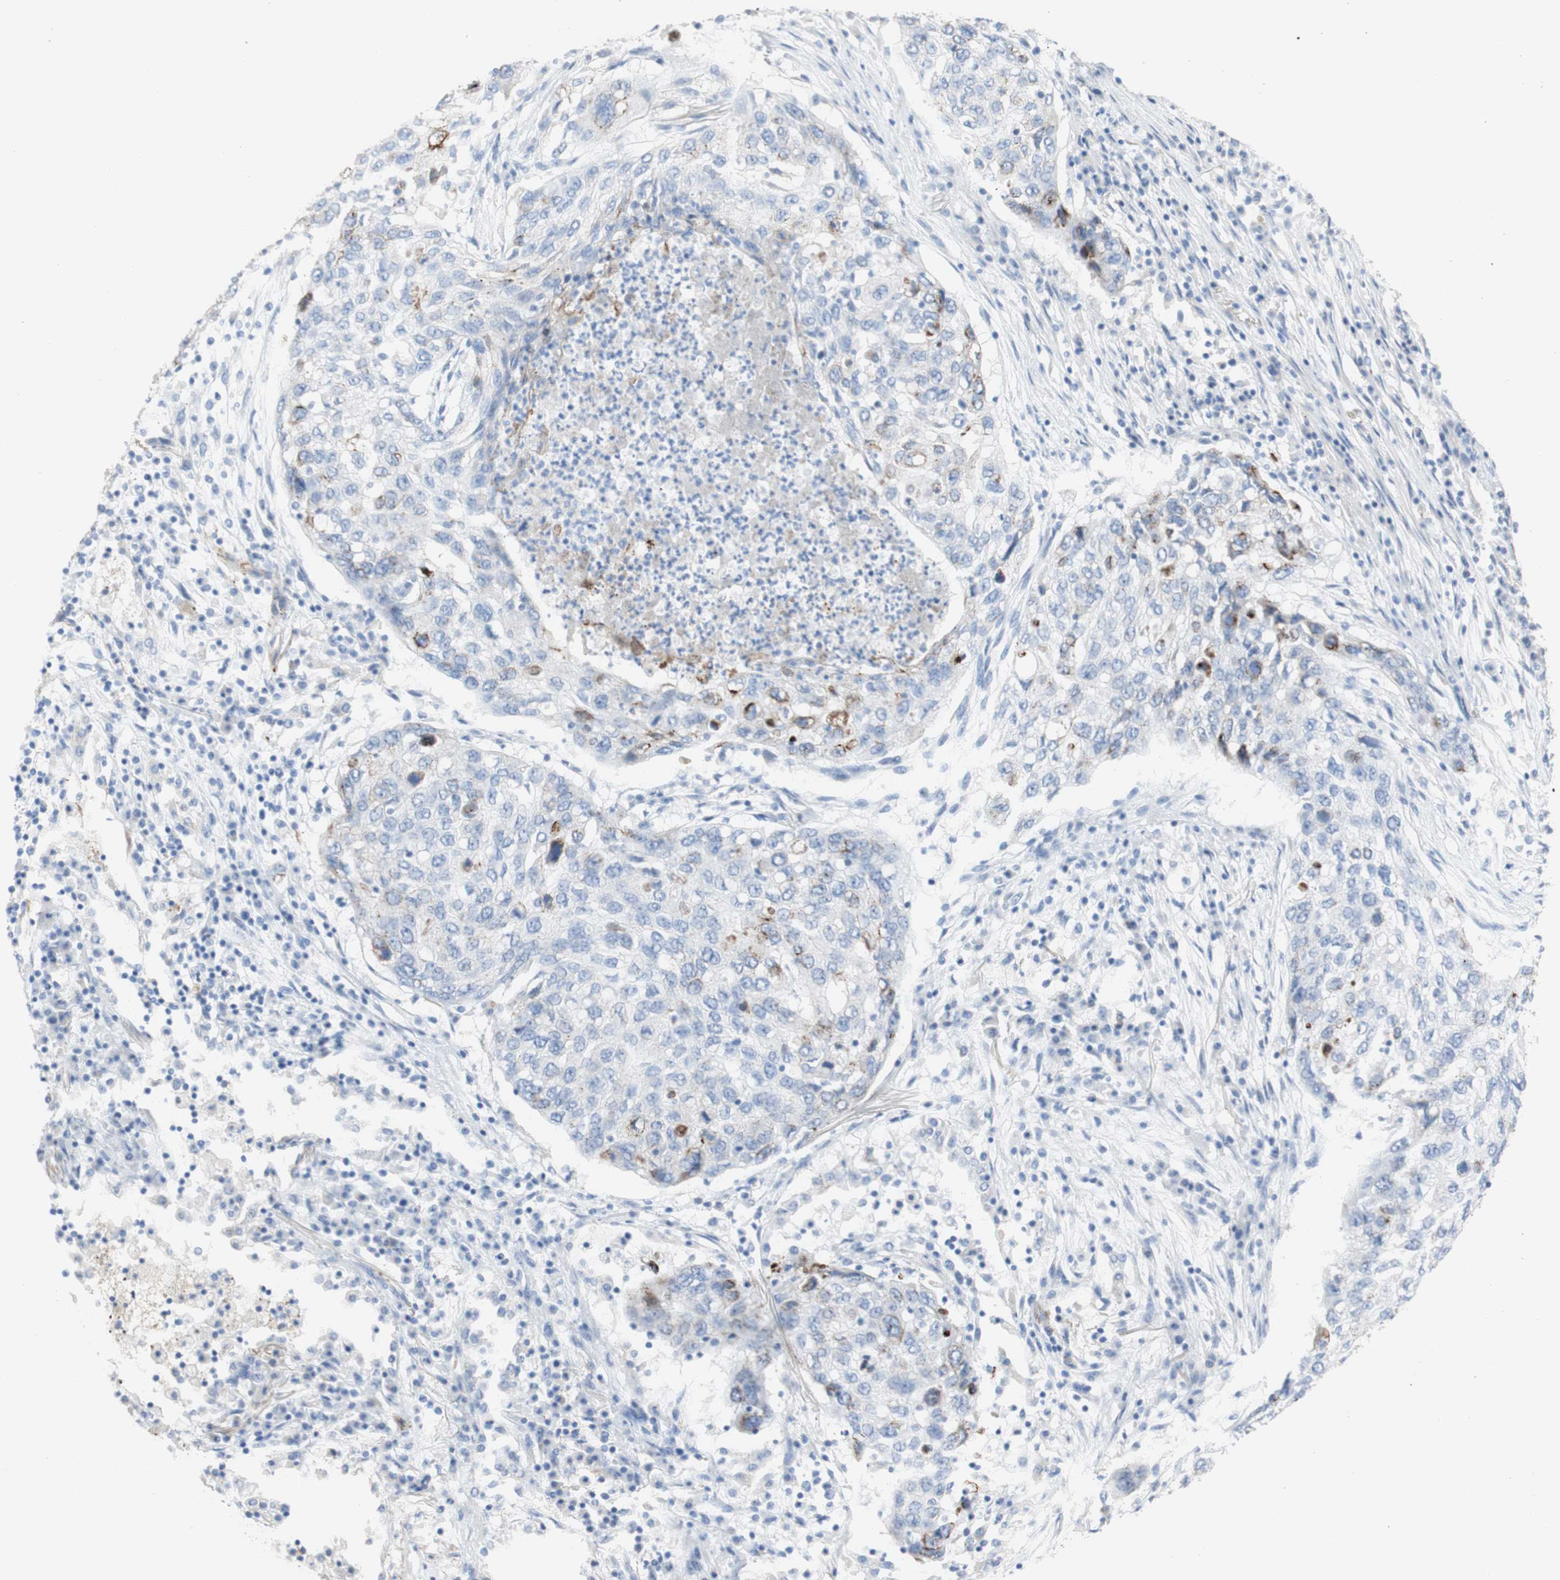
{"staining": {"intensity": "moderate", "quantity": "<25%", "location": "cytoplasmic/membranous"}, "tissue": "lung cancer", "cell_type": "Tumor cells", "image_type": "cancer", "snomed": [{"axis": "morphology", "description": "Squamous cell carcinoma, NOS"}, {"axis": "topography", "description": "Lung"}], "caption": "Immunohistochemistry (IHC) photomicrograph of squamous cell carcinoma (lung) stained for a protein (brown), which exhibits low levels of moderate cytoplasmic/membranous positivity in approximately <25% of tumor cells.", "gene": "DSC2", "patient": {"sex": "female", "age": 63}}